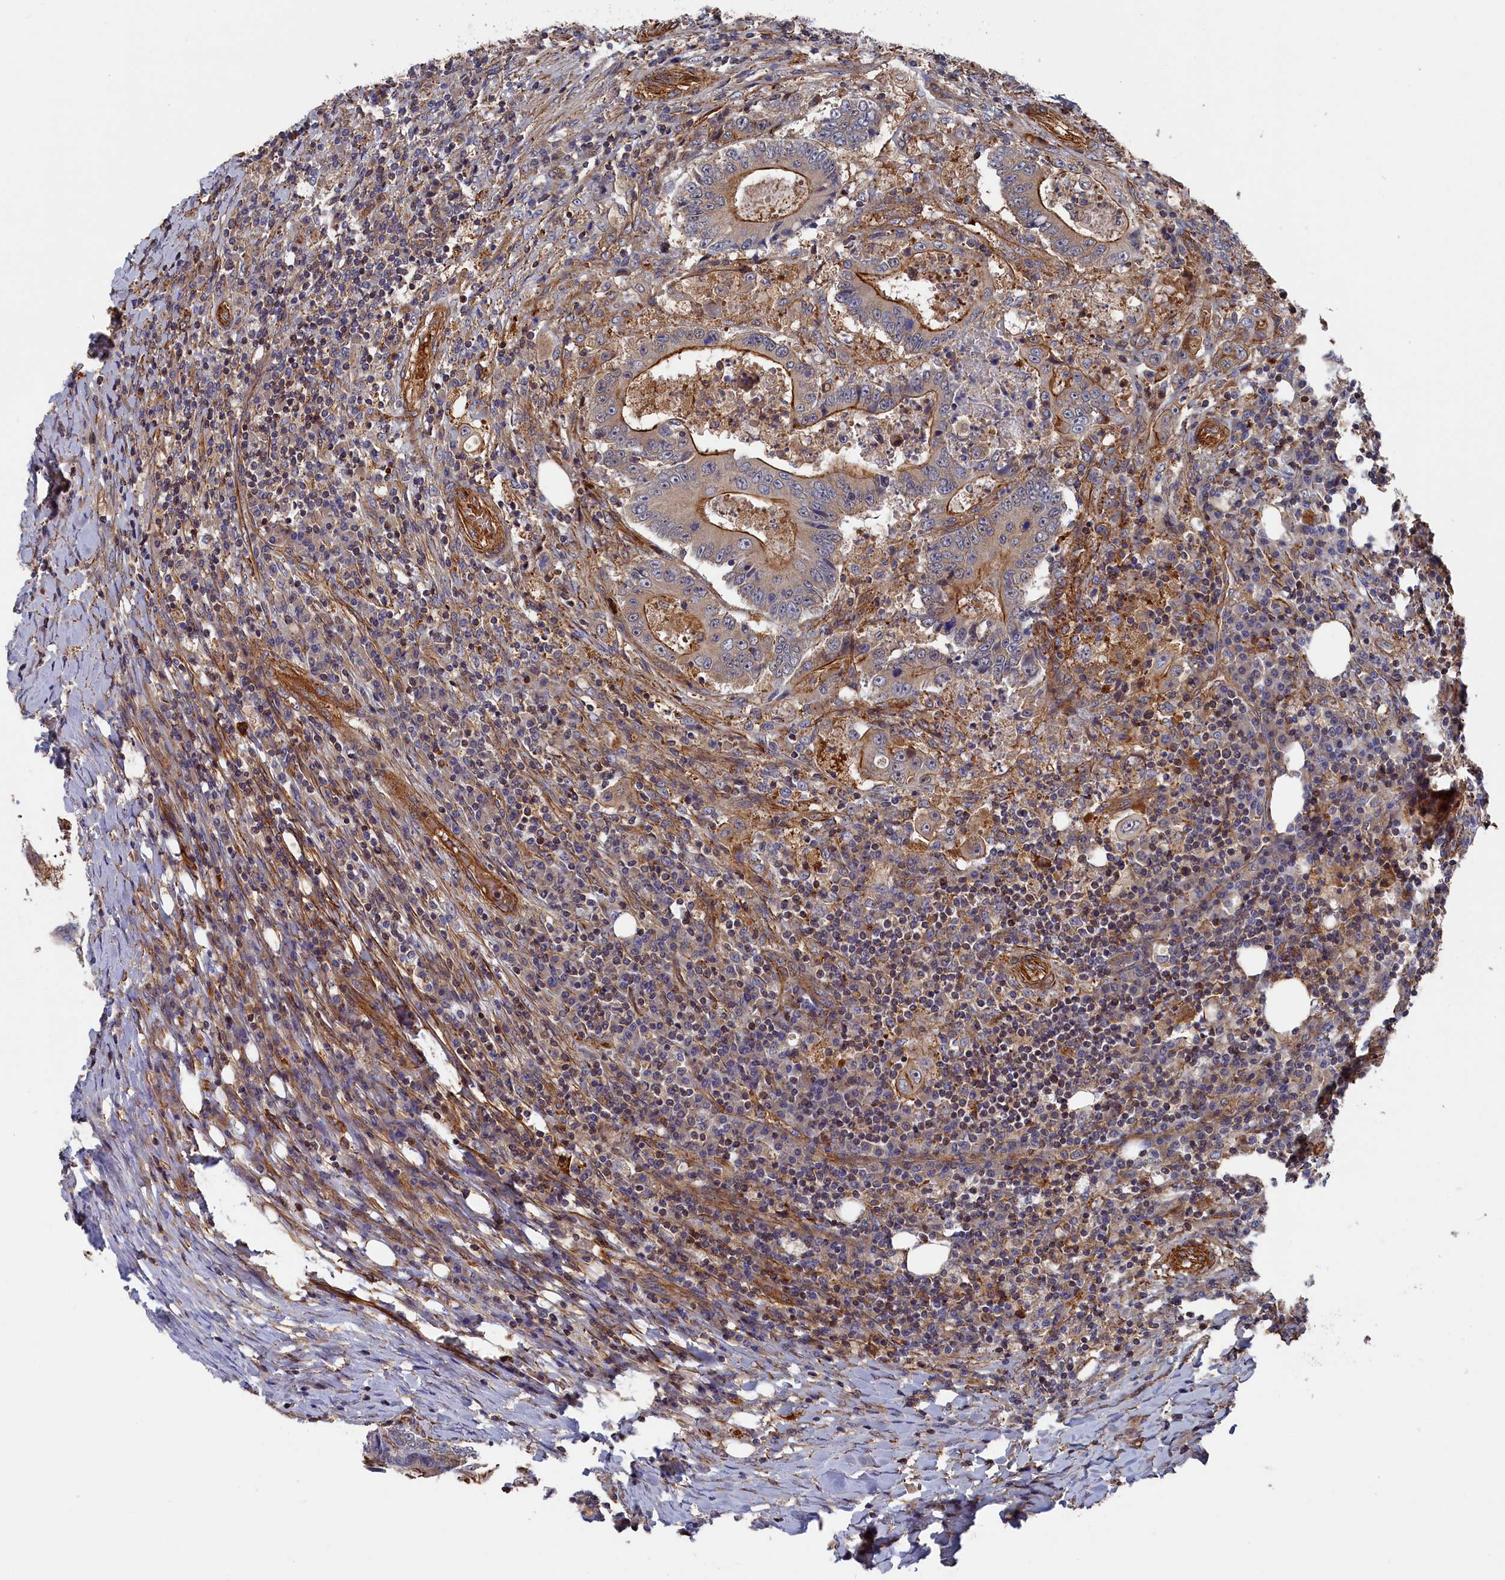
{"staining": {"intensity": "moderate", "quantity": "25%-75%", "location": "cytoplasmic/membranous"}, "tissue": "colorectal cancer", "cell_type": "Tumor cells", "image_type": "cancer", "snomed": [{"axis": "morphology", "description": "Adenocarcinoma, NOS"}, {"axis": "topography", "description": "Colon"}], "caption": "Colorectal adenocarcinoma stained with a protein marker displays moderate staining in tumor cells.", "gene": "LDHD", "patient": {"sex": "male", "age": 83}}